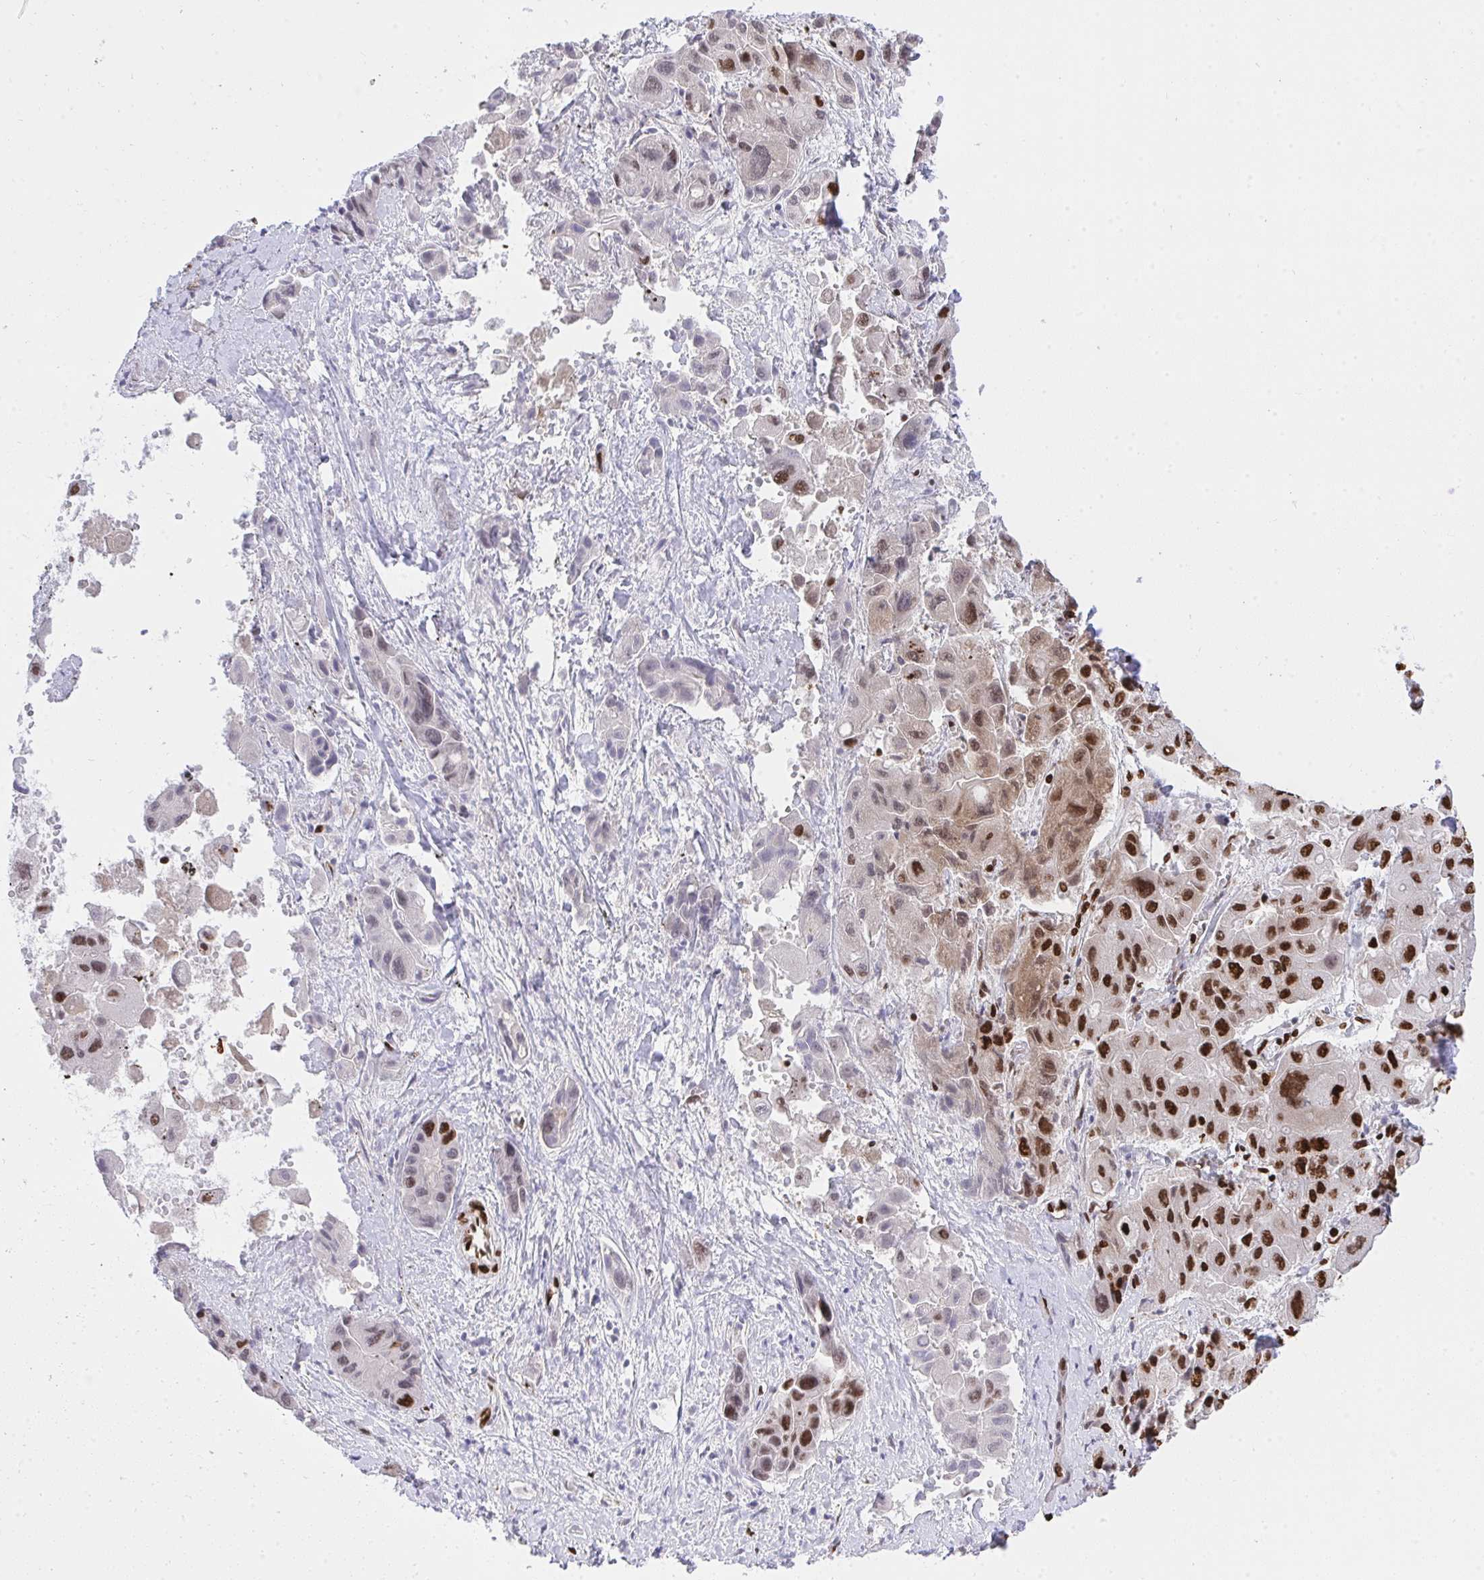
{"staining": {"intensity": "strong", "quantity": ">75%", "location": "nuclear"}, "tissue": "liver cancer", "cell_type": "Tumor cells", "image_type": "cancer", "snomed": [{"axis": "morphology", "description": "Cholangiocarcinoma"}, {"axis": "topography", "description": "Liver"}], "caption": "The image displays a brown stain indicating the presence of a protein in the nuclear of tumor cells in liver cholangiocarcinoma.", "gene": "HNRNPL", "patient": {"sex": "male", "age": 67}}